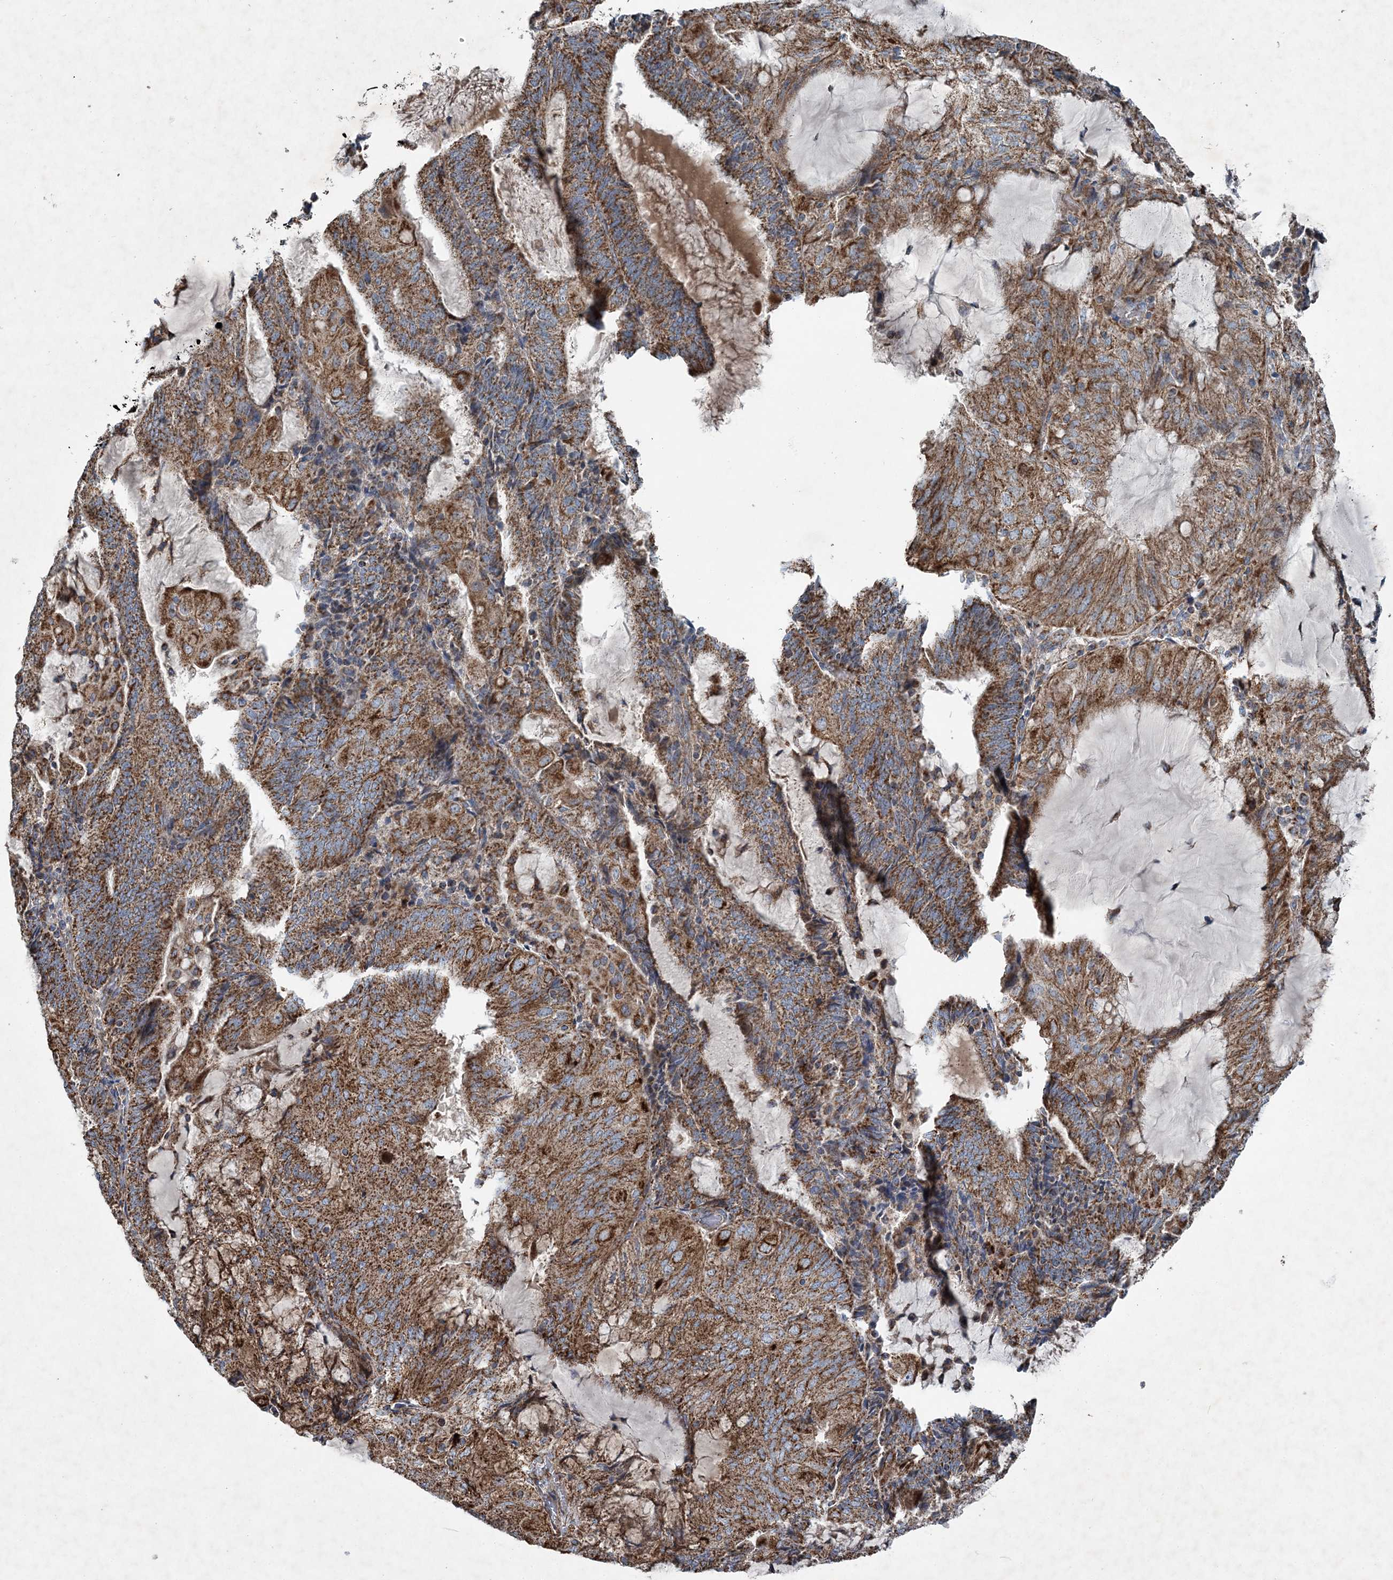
{"staining": {"intensity": "strong", "quantity": ">75%", "location": "cytoplasmic/membranous"}, "tissue": "endometrial cancer", "cell_type": "Tumor cells", "image_type": "cancer", "snomed": [{"axis": "morphology", "description": "Adenocarcinoma, NOS"}, {"axis": "topography", "description": "Endometrium"}], "caption": "DAB (3,3'-diaminobenzidine) immunohistochemical staining of endometrial cancer (adenocarcinoma) exhibits strong cytoplasmic/membranous protein positivity in approximately >75% of tumor cells. The protein is shown in brown color, while the nuclei are stained blue.", "gene": "SPAG16", "patient": {"sex": "female", "age": 81}}